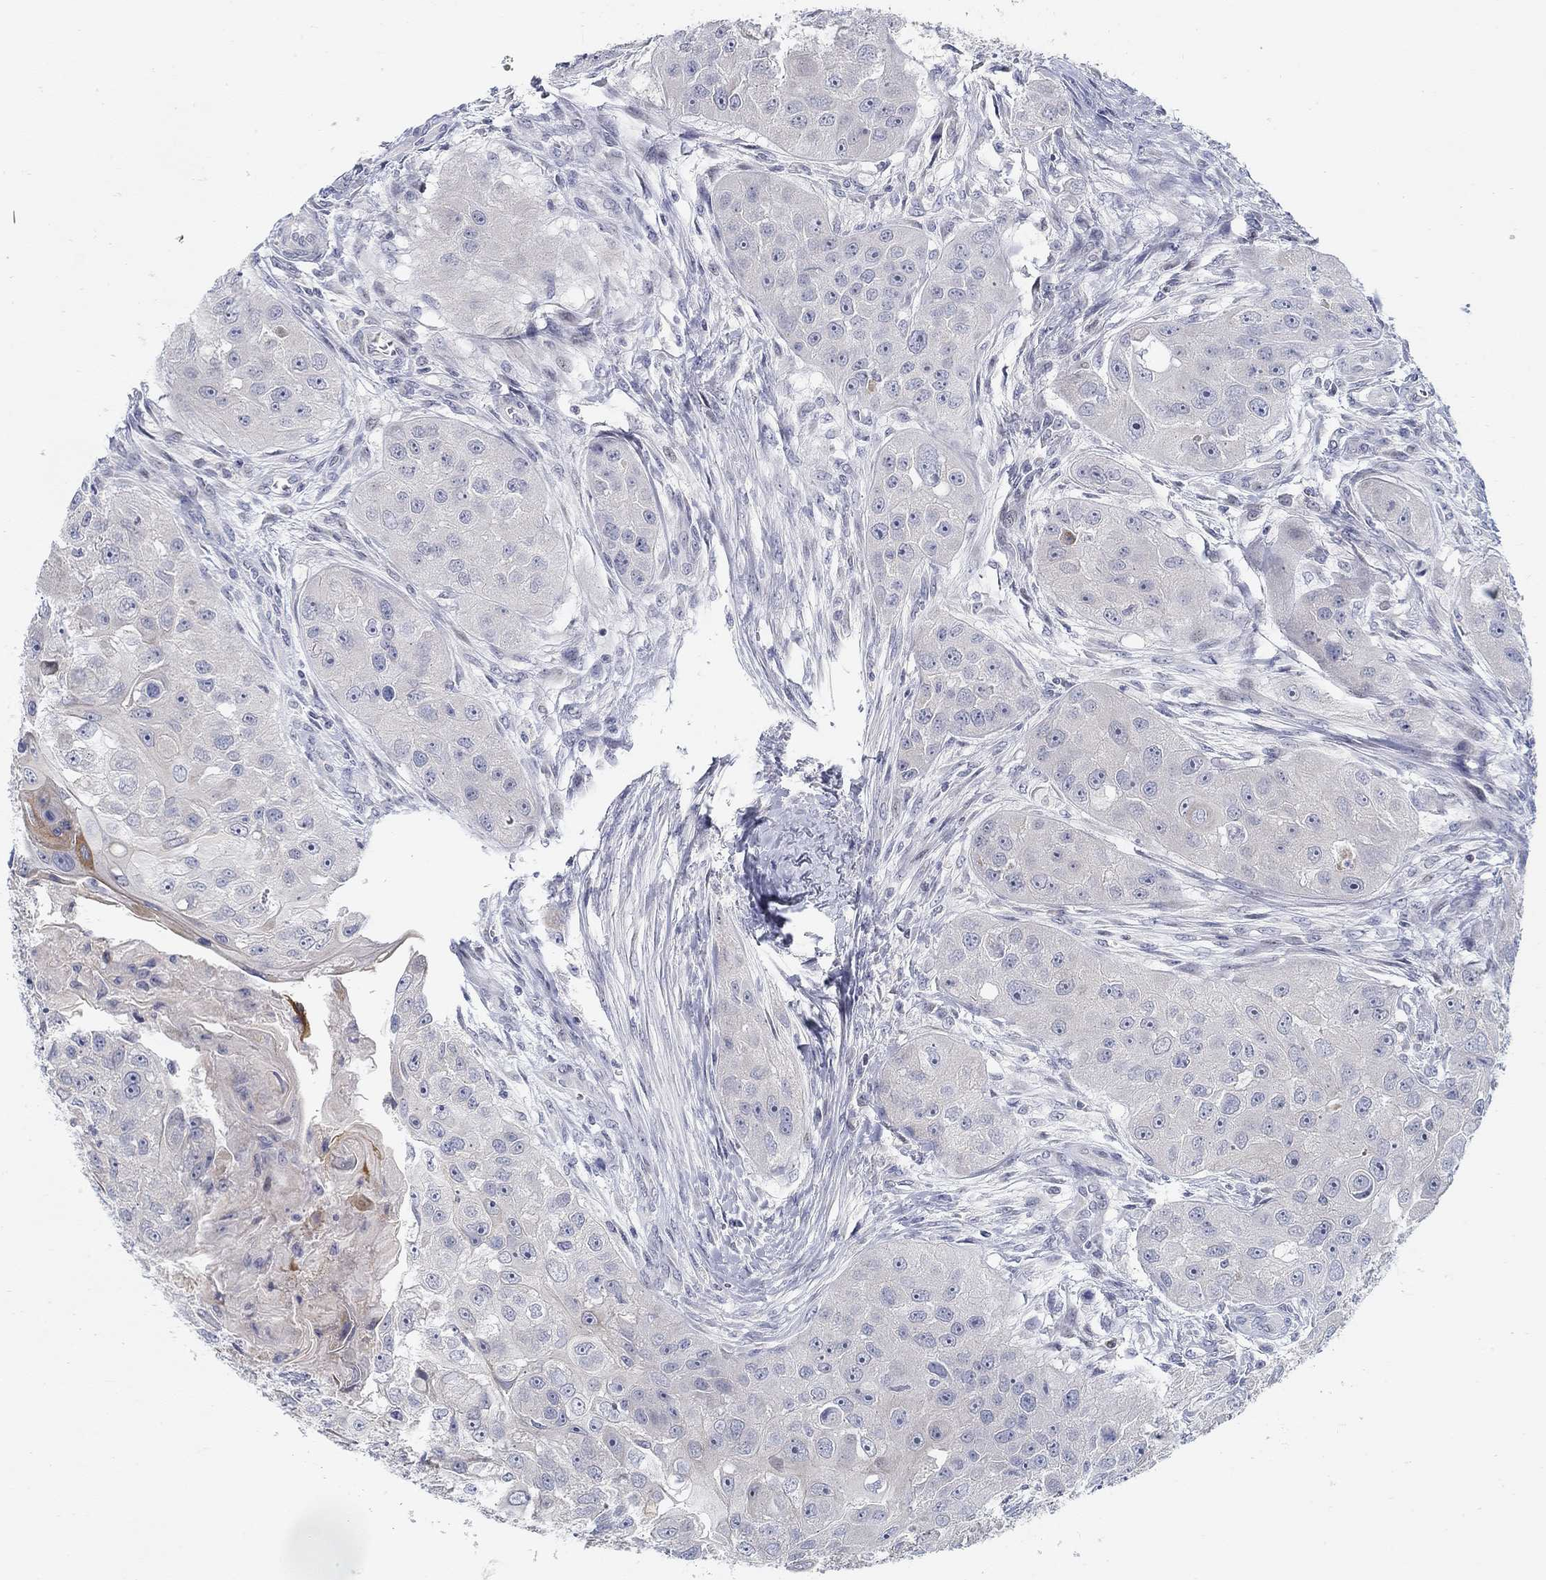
{"staining": {"intensity": "negative", "quantity": "none", "location": "none"}, "tissue": "head and neck cancer", "cell_type": "Tumor cells", "image_type": "cancer", "snomed": [{"axis": "morphology", "description": "Normal tissue, NOS"}, {"axis": "morphology", "description": "Squamous cell carcinoma, NOS"}, {"axis": "topography", "description": "Skeletal muscle"}, {"axis": "topography", "description": "Head-Neck"}], "caption": "High power microscopy histopathology image of an immunohistochemistry (IHC) micrograph of squamous cell carcinoma (head and neck), revealing no significant positivity in tumor cells.", "gene": "ANO7", "patient": {"sex": "male", "age": 51}}